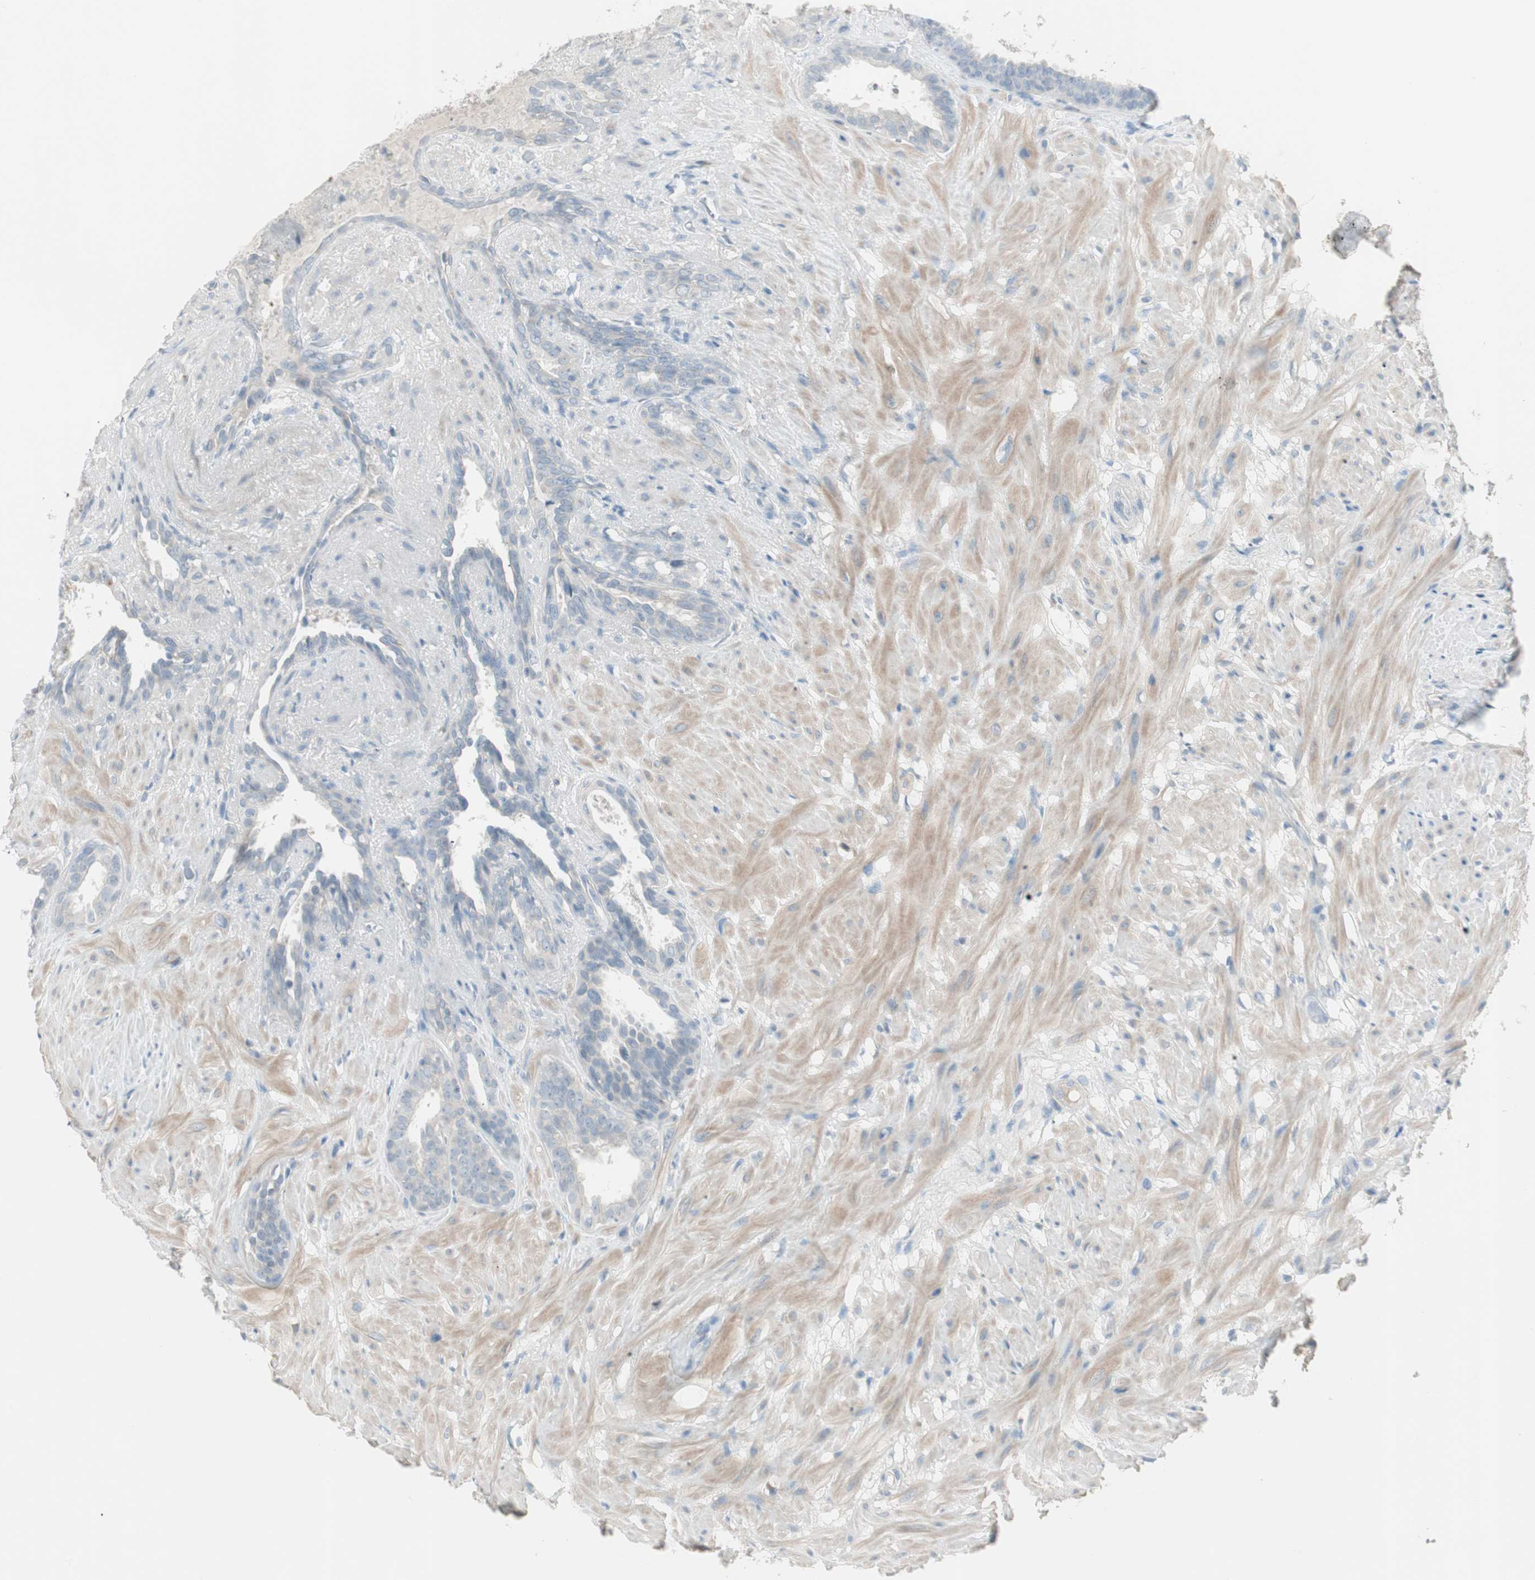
{"staining": {"intensity": "weak", "quantity": "25%-75%", "location": "cytoplasmic/membranous"}, "tissue": "seminal vesicle", "cell_type": "Glandular cells", "image_type": "normal", "snomed": [{"axis": "morphology", "description": "Normal tissue, NOS"}, {"axis": "topography", "description": "Seminal veicle"}], "caption": "This micrograph reveals immunohistochemistry staining of normal human seminal vesicle, with low weak cytoplasmic/membranous positivity in about 25%-75% of glandular cells.", "gene": "ITLN2", "patient": {"sex": "male", "age": 61}}